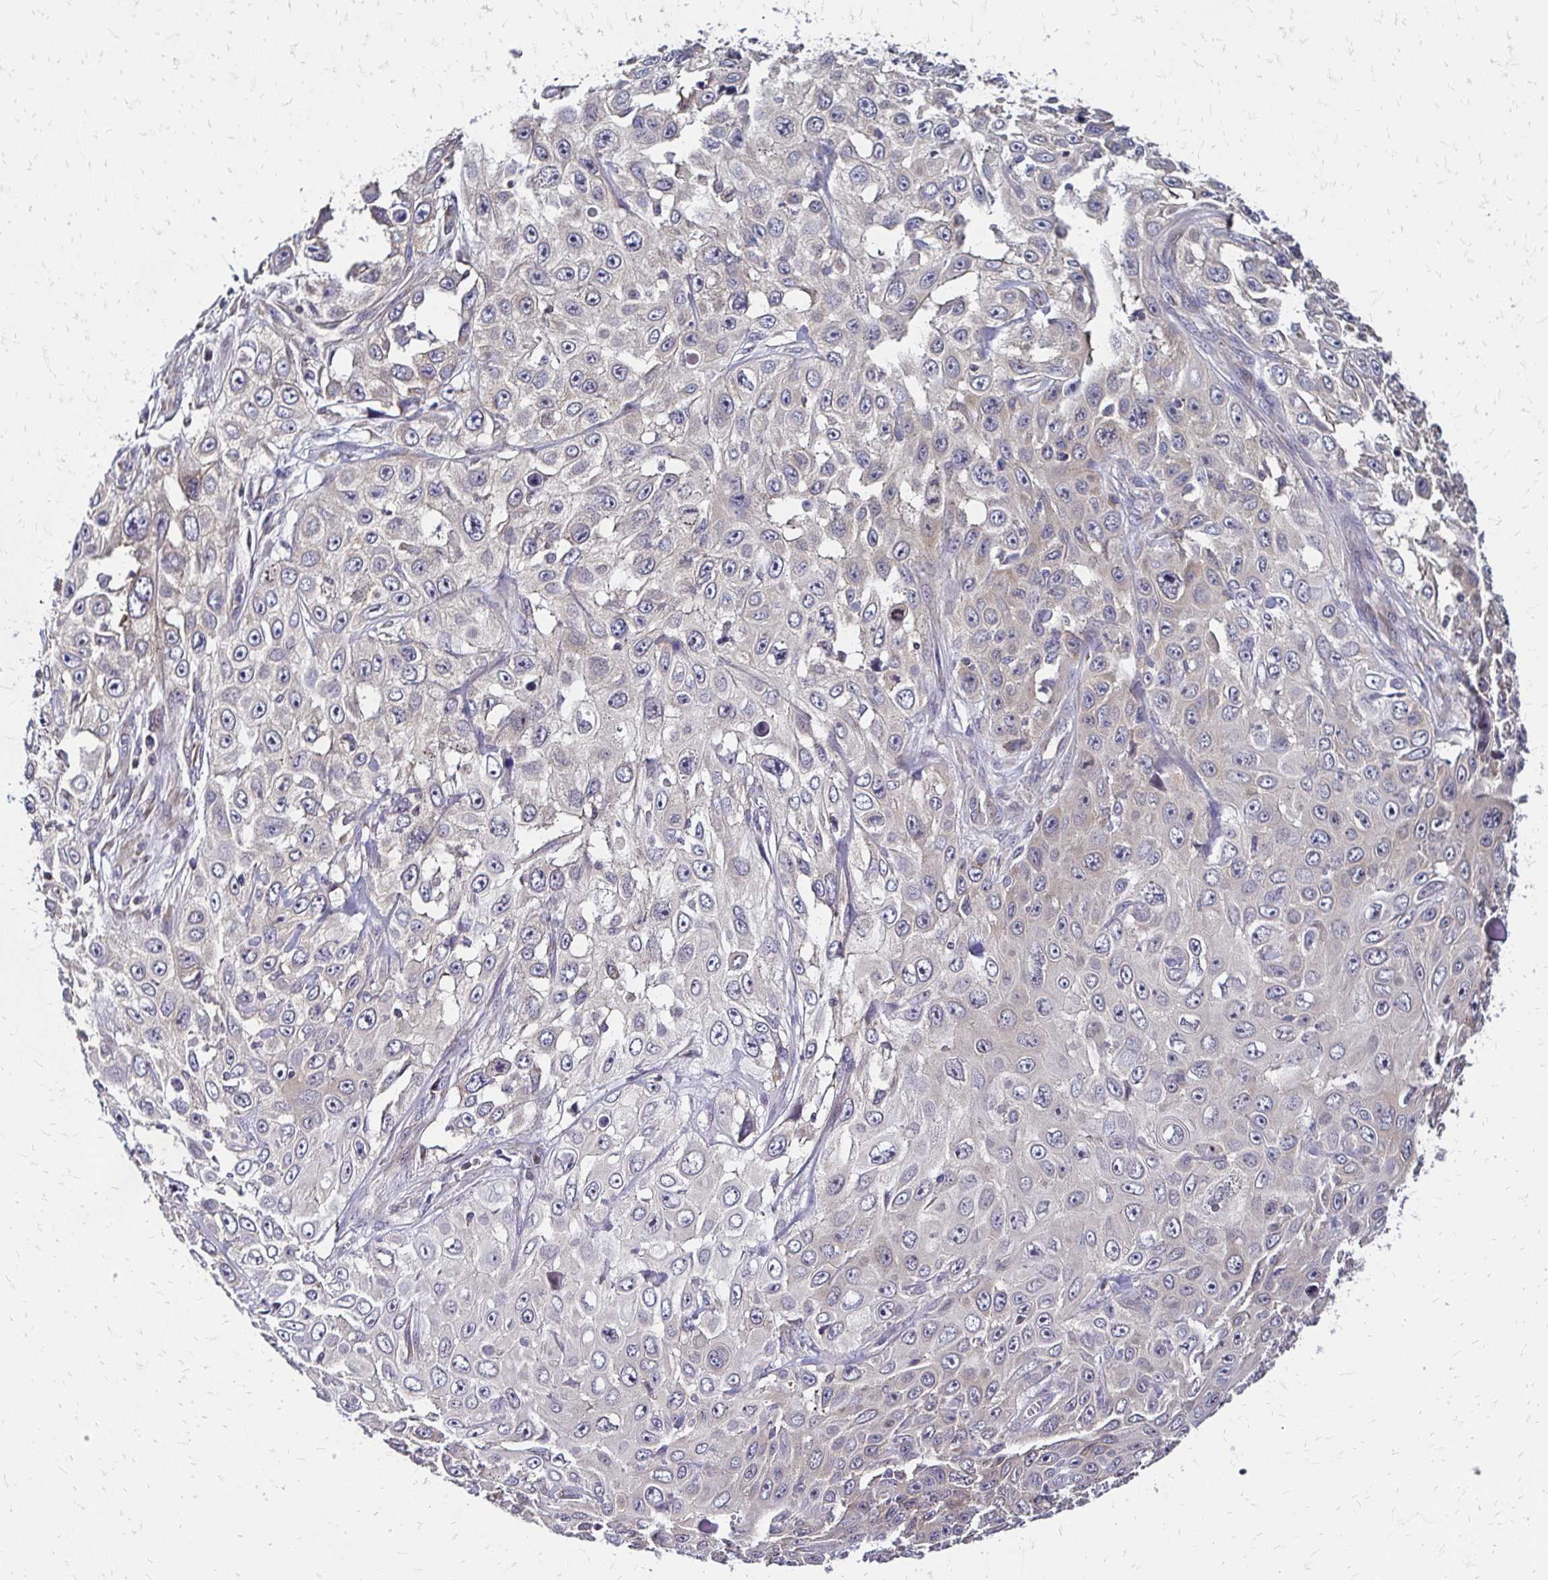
{"staining": {"intensity": "negative", "quantity": "none", "location": "none"}, "tissue": "skin cancer", "cell_type": "Tumor cells", "image_type": "cancer", "snomed": [{"axis": "morphology", "description": "Squamous cell carcinoma, NOS"}, {"axis": "topography", "description": "Skin"}], "caption": "Tumor cells are negative for protein expression in human skin cancer (squamous cell carcinoma).", "gene": "CBX7", "patient": {"sex": "male", "age": 82}}